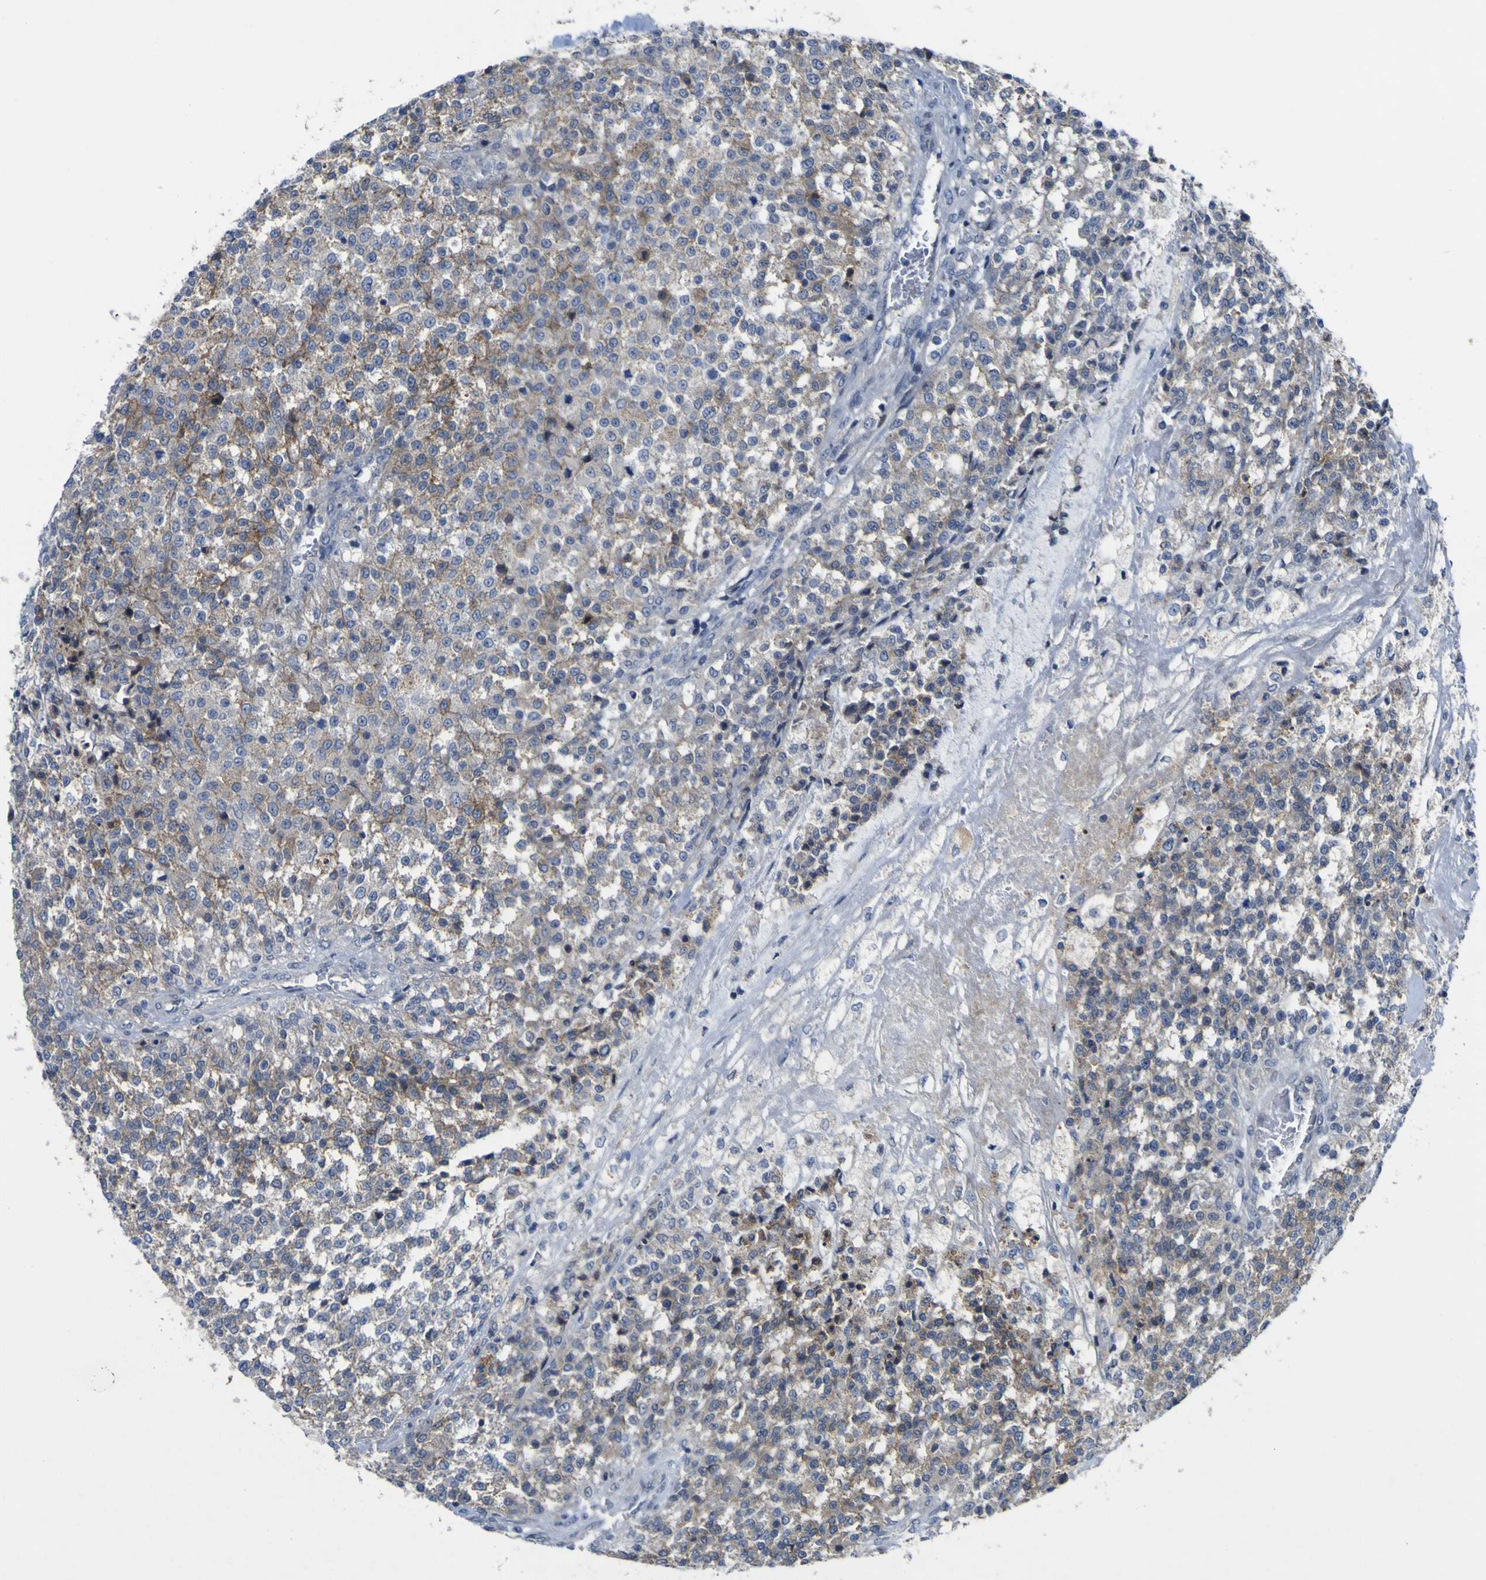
{"staining": {"intensity": "weak", "quantity": "25%-75%", "location": "cytoplasmic/membranous"}, "tissue": "testis cancer", "cell_type": "Tumor cells", "image_type": "cancer", "snomed": [{"axis": "morphology", "description": "Seminoma, NOS"}, {"axis": "topography", "description": "Testis"}], "caption": "Human testis cancer (seminoma) stained with a brown dye exhibits weak cytoplasmic/membranous positive positivity in approximately 25%-75% of tumor cells.", "gene": "NAV1", "patient": {"sex": "male", "age": 59}}